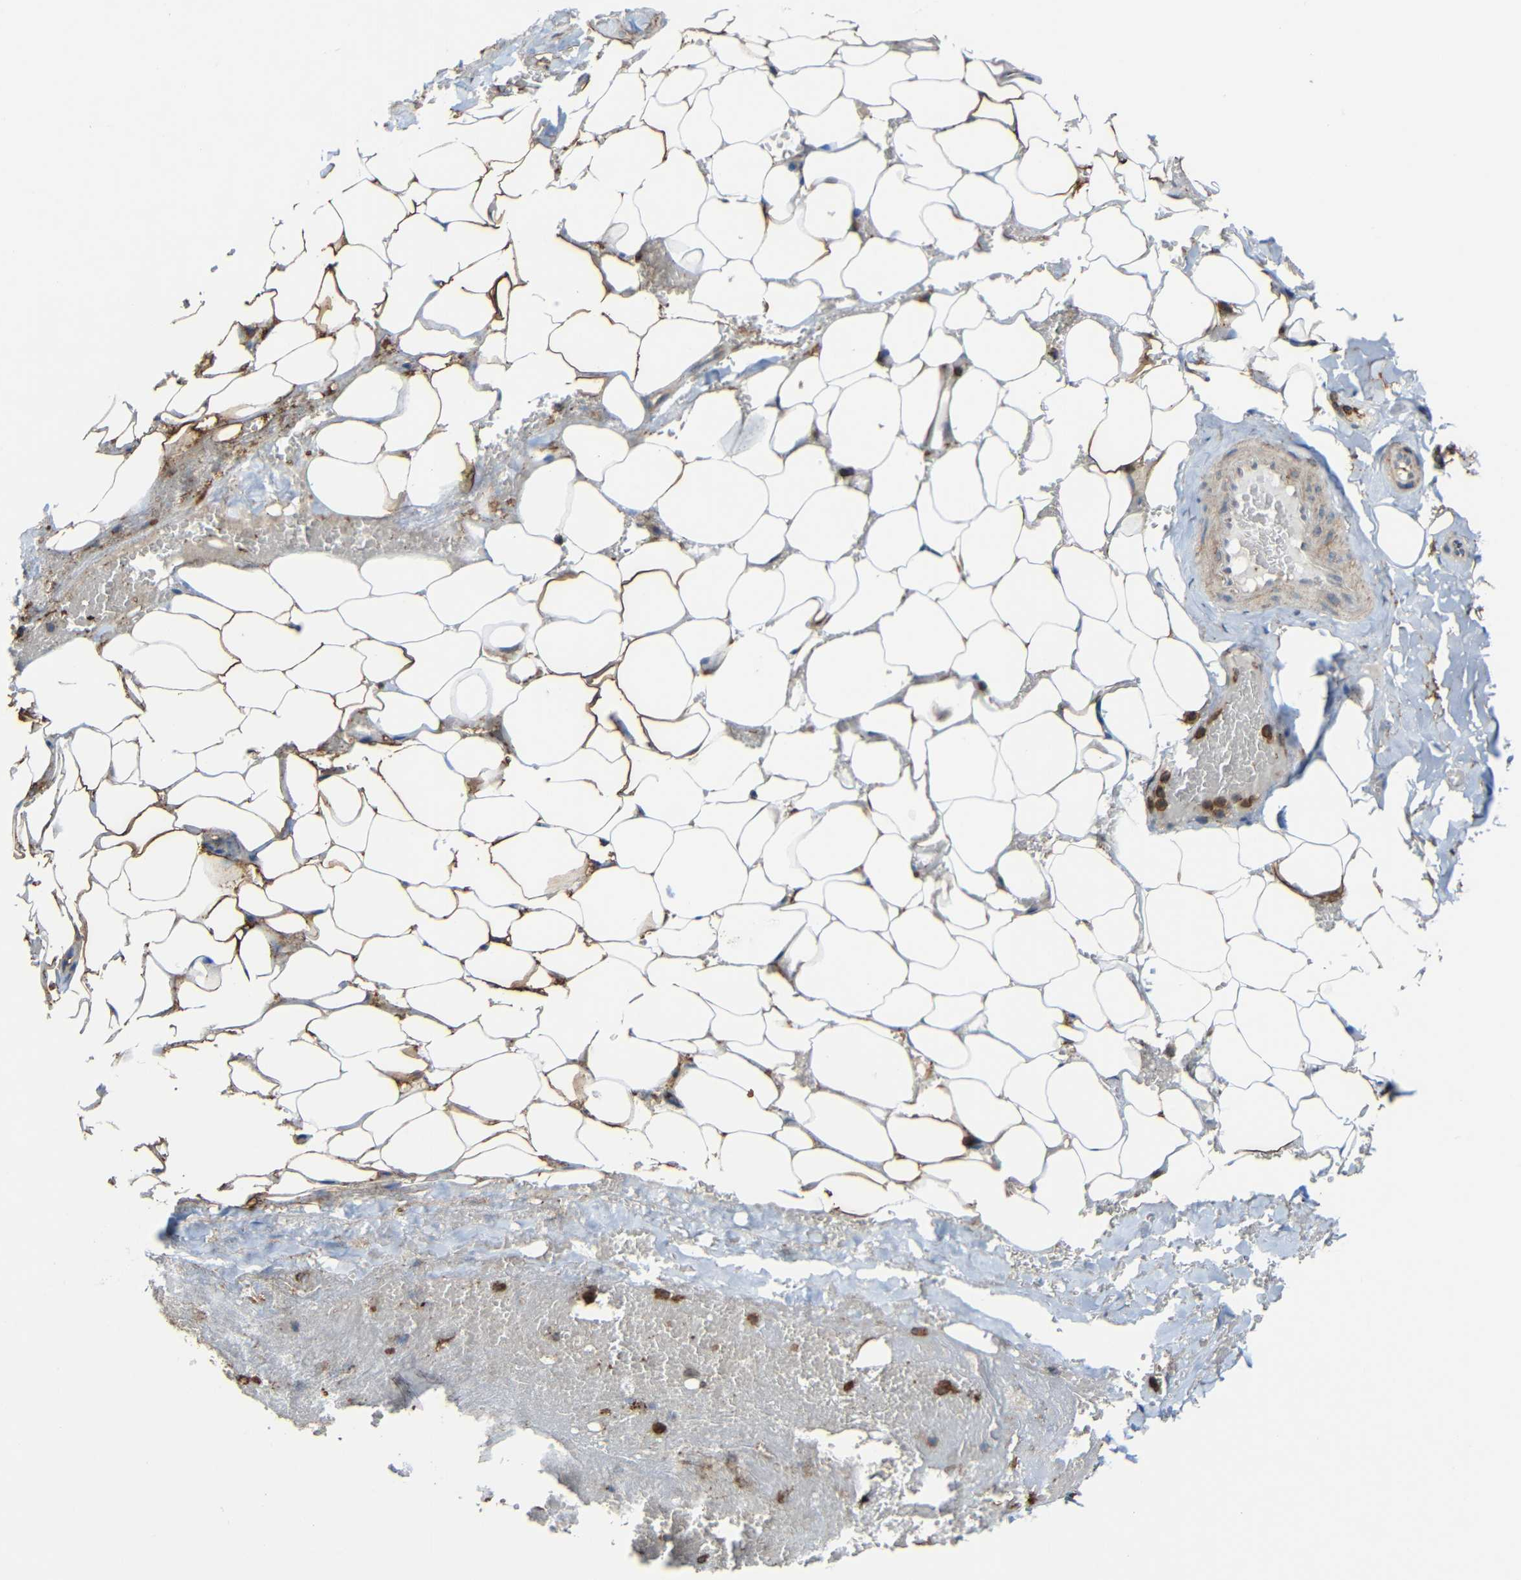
{"staining": {"intensity": "moderate", "quantity": "25%-75%", "location": "cytoplasmic/membranous"}, "tissue": "adipose tissue", "cell_type": "Adipocytes", "image_type": "normal", "snomed": [{"axis": "morphology", "description": "Normal tissue, NOS"}, {"axis": "topography", "description": "Peripheral nerve tissue"}], "caption": "IHC of normal human adipose tissue shows medium levels of moderate cytoplasmic/membranous staining in approximately 25%-75% of adipocytes. (Brightfield microscopy of DAB IHC at high magnification).", "gene": "C1GALT1", "patient": {"sex": "male", "age": 70}}